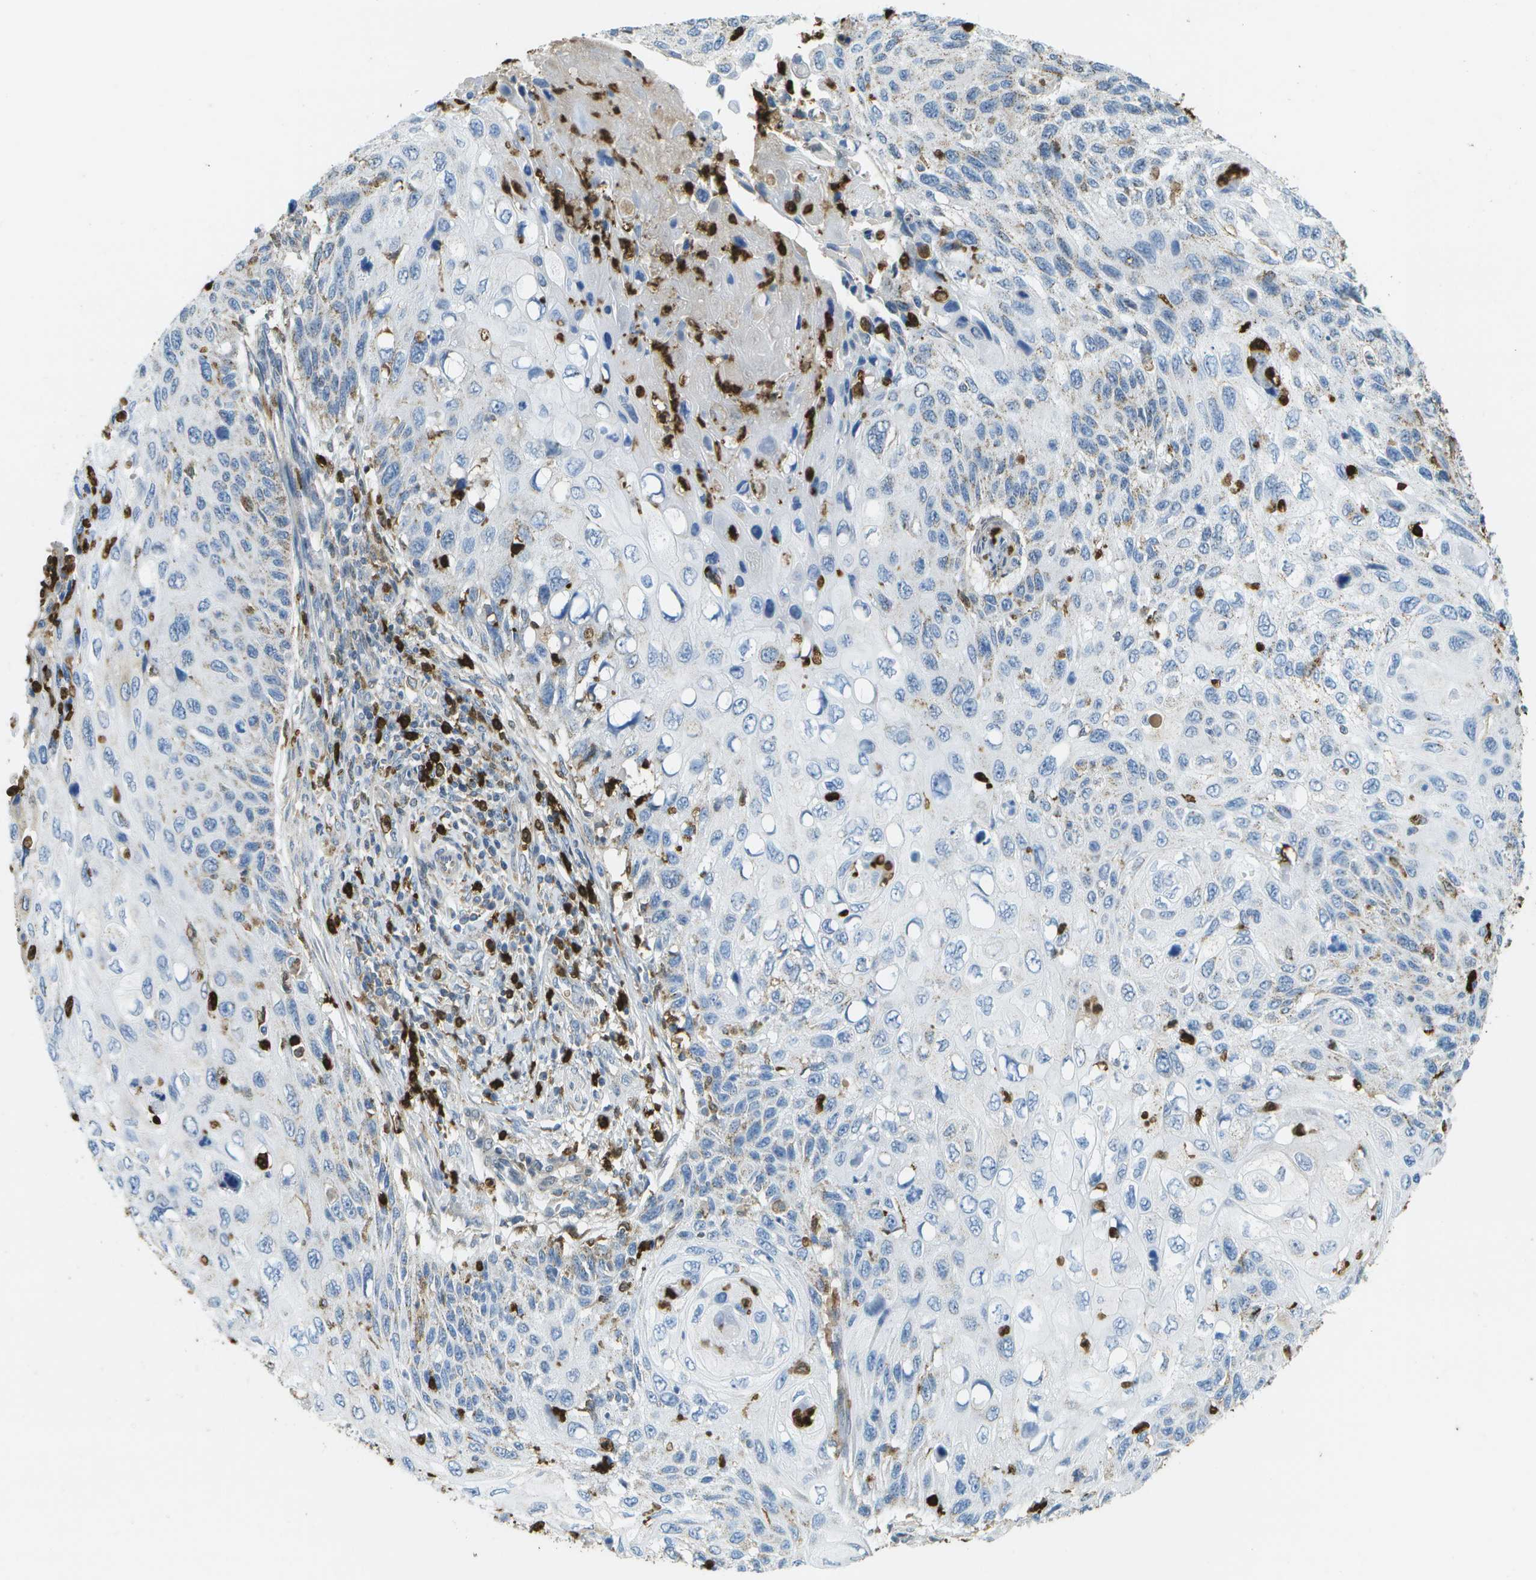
{"staining": {"intensity": "weak", "quantity": "25%-75%", "location": "cytoplasmic/membranous"}, "tissue": "cervical cancer", "cell_type": "Tumor cells", "image_type": "cancer", "snomed": [{"axis": "morphology", "description": "Squamous cell carcinoma, NOS"}, {"axis": "topography", "description": "Cervix"}], "caption": "Protein staining of cervical cancer (squamous cell carcinoma) tissue shows weak cytoplasmic/membranous positivity in approximately 25%-75% of tumor cells.", "gene": "CACHD1", "patient": {"sex": "female", "age": 70}}